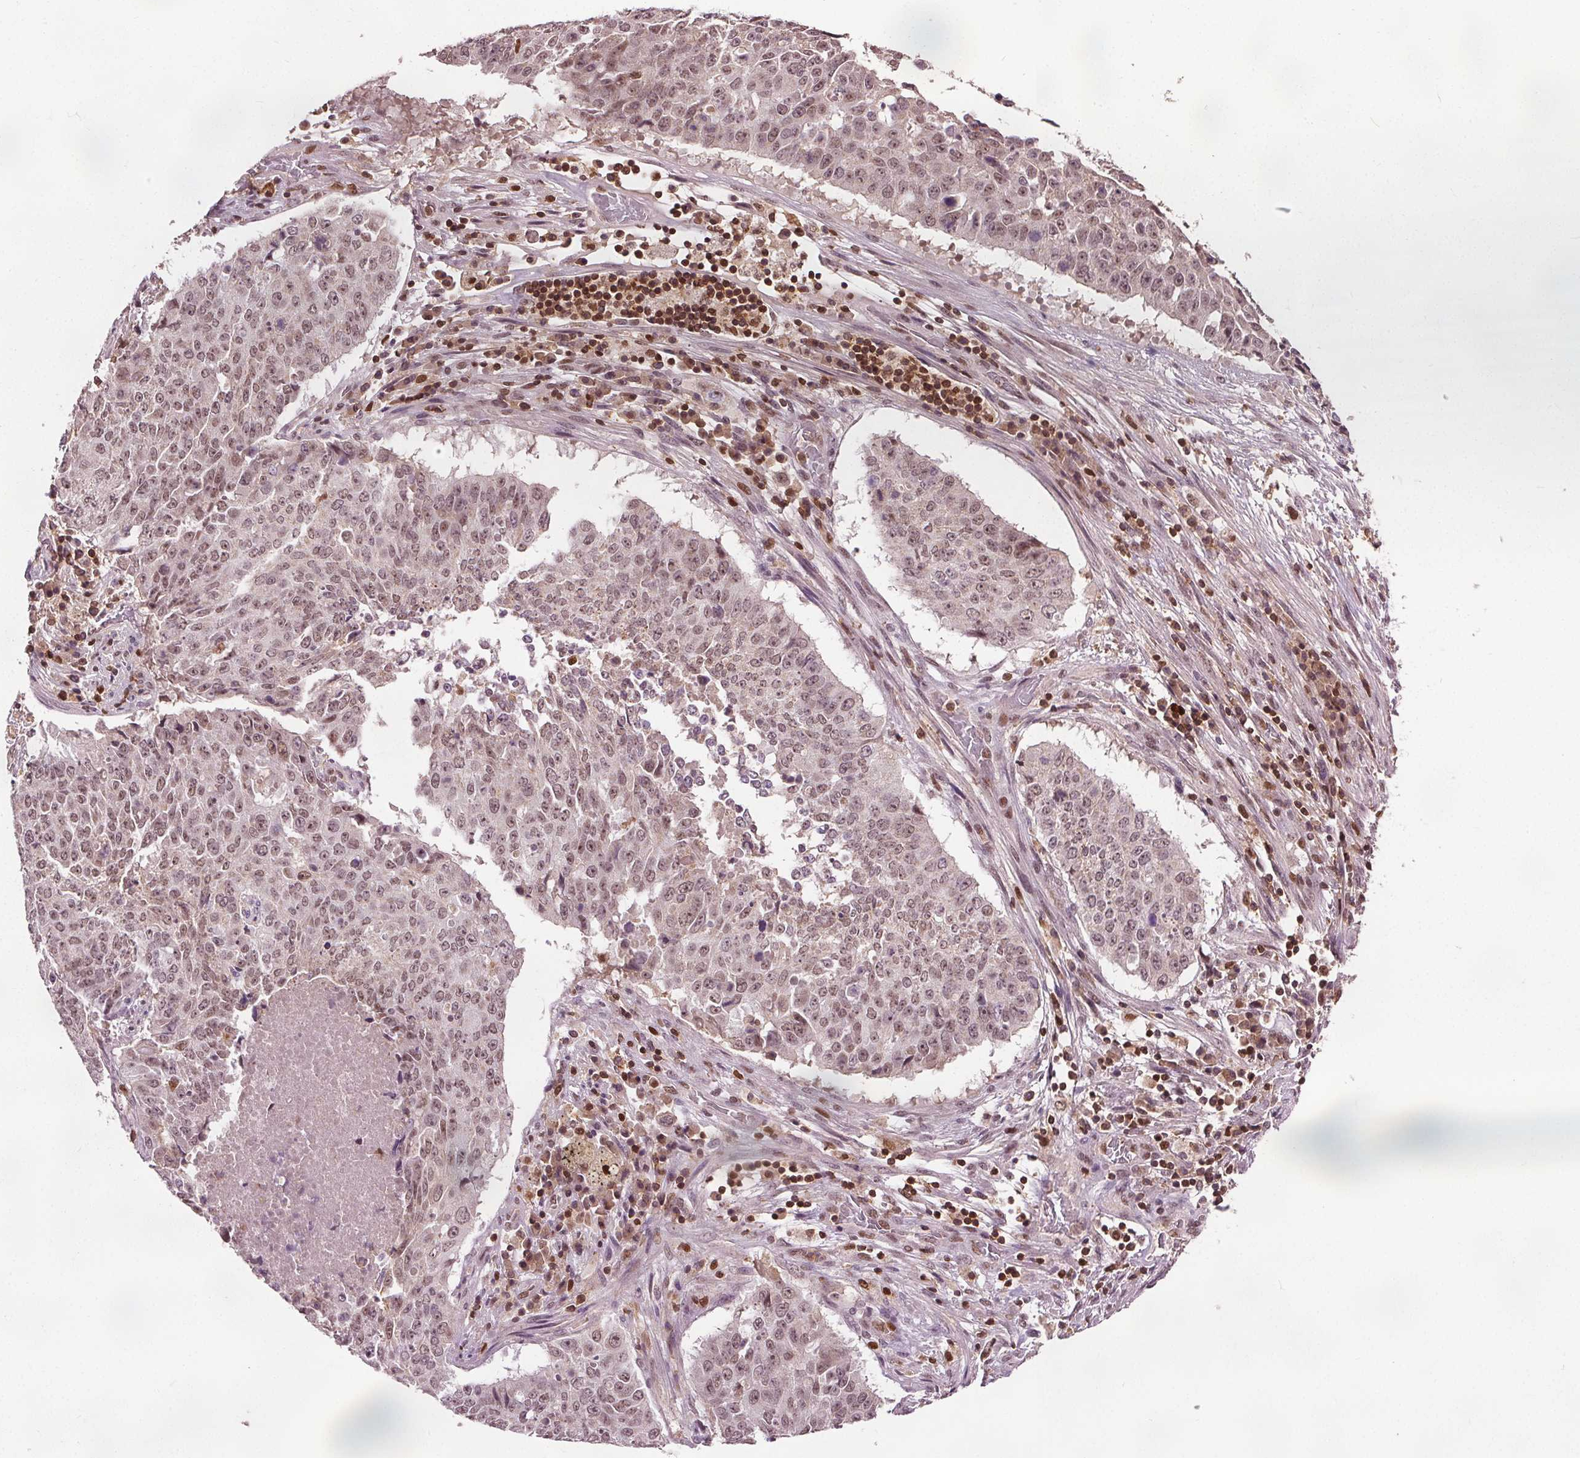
{"staining": {"intensity": "moderate", "quantity": ">75%", "location": "nuclear"}, "tissue": "lung cancer", "cell_type": "Tumor cells", "image_type": "cancer", "snomed": [{"axis": "morphology", "description": "Normal tissue, NOS"}, {"axis": "morphology", "description": "Squamous cell carcinoma, NOS"}, {"axis": "topography", "description": "Bronchus"}, {"axis": "topography", "description": "Lung"}], "caption": "Protein positivity by IHC shows moderate nuclear positivity in approximately >75% of tumor cells in lung cancer. (brown staining indicates protein expression, while blue staining denotes nuclei).", "gene": "DDX11", "patient": {"sex": "male", "age": 64}}